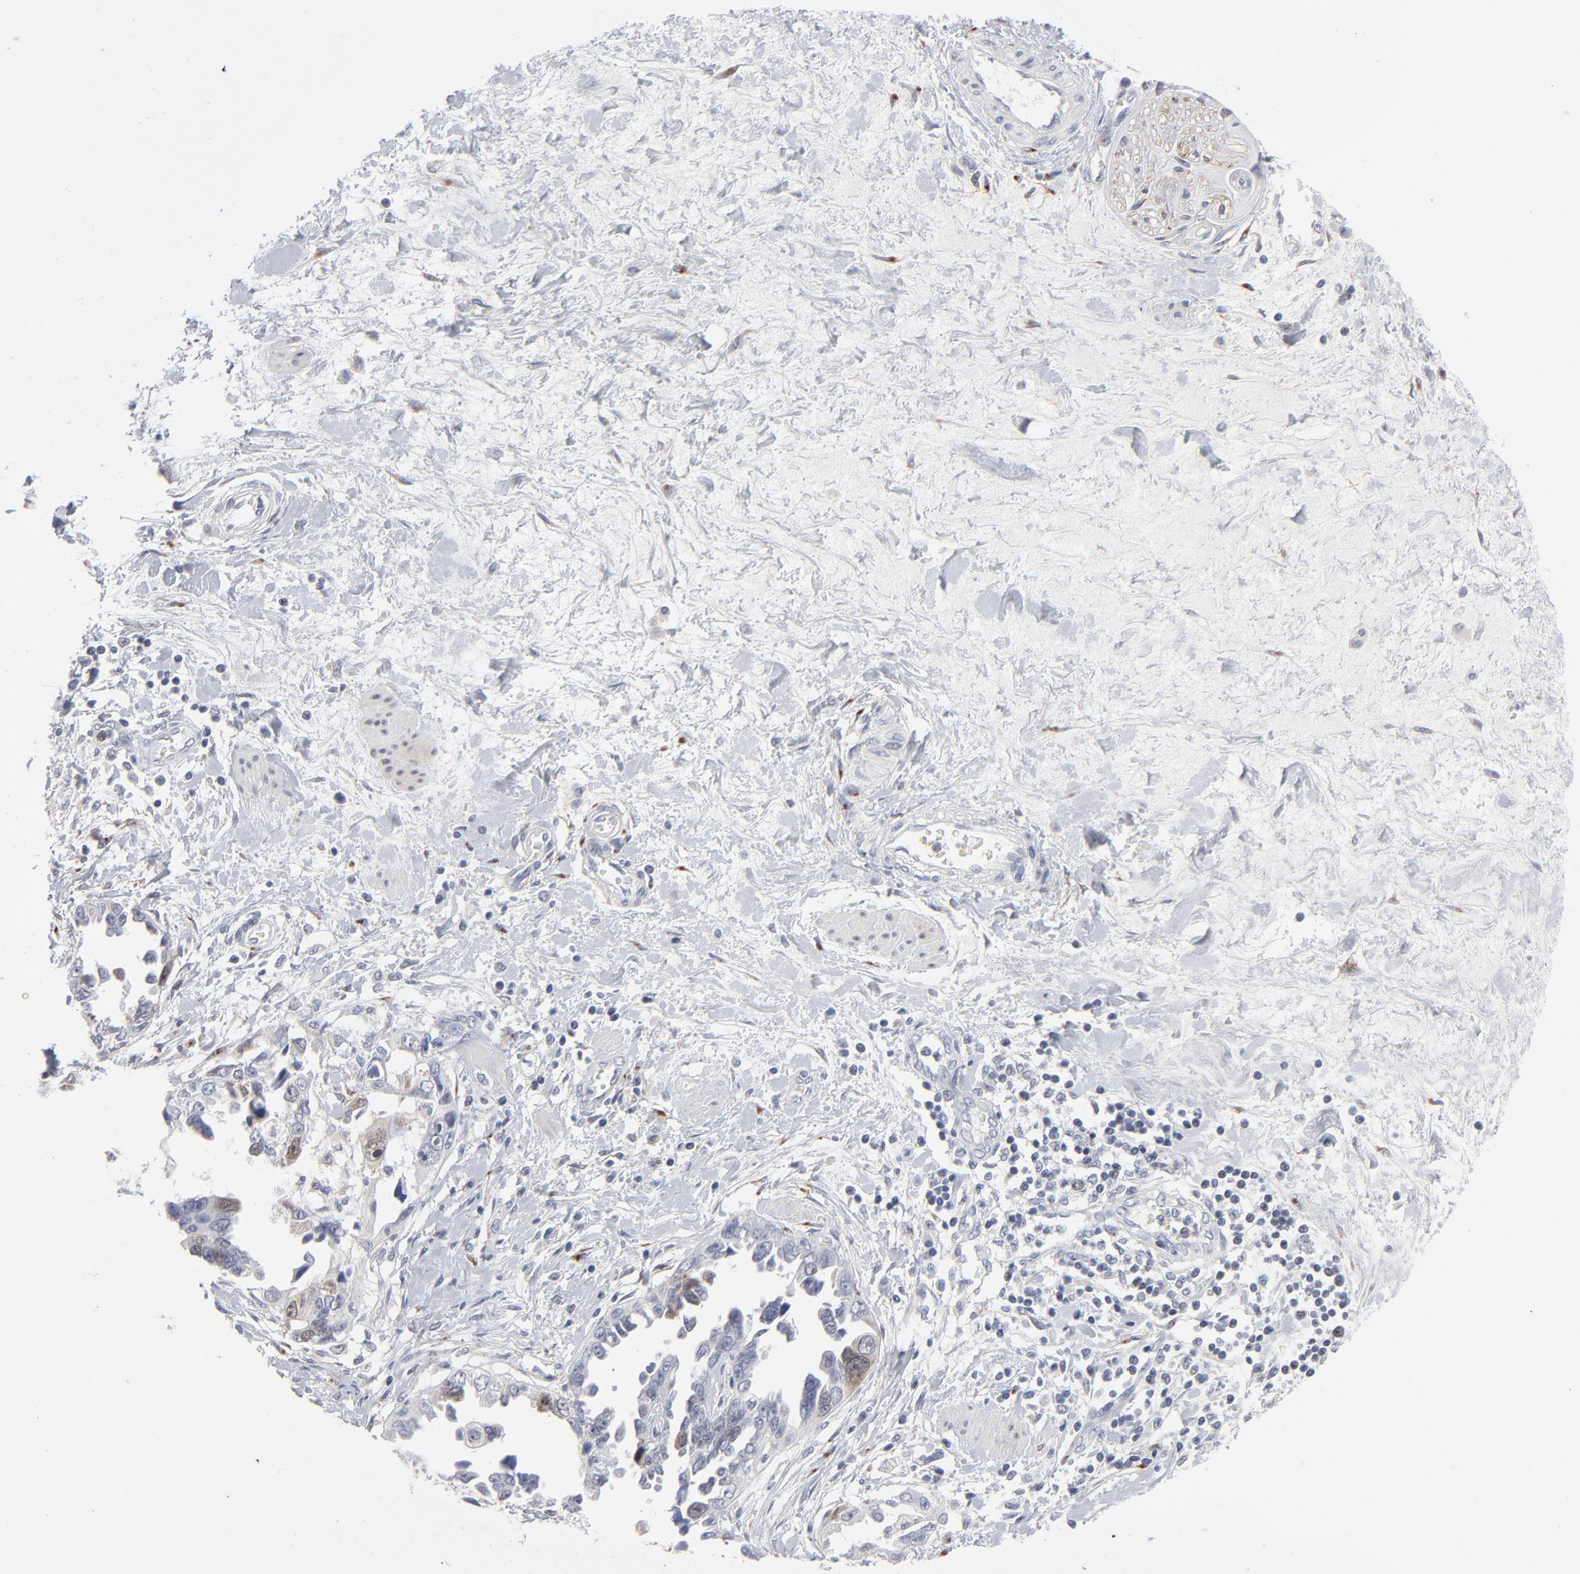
{"staining": {"intensity": "weak", "quantity": "<25%", "location": "cytoplasmic/membranous"}, "tissue": "ovarian cancer", "cell_type": "Tumor cells", "image_type": "cancer", "snomed": [{"axis": "morphology", "description": "Cystadenocarcinoma, serous, NOS"}, {"axis": "topography", "description": "Ovary"}], "caption": "An immunohistochemistry (IHC) histopathology image of ovarian cancer (serous cystadenocarcinoma) is shown. There is no staining in tumor cells of ovarian cancer (serous cystadenocarcinoma).", "gene": "AURKA", "patient": {"sex": "female", "age": 63}}